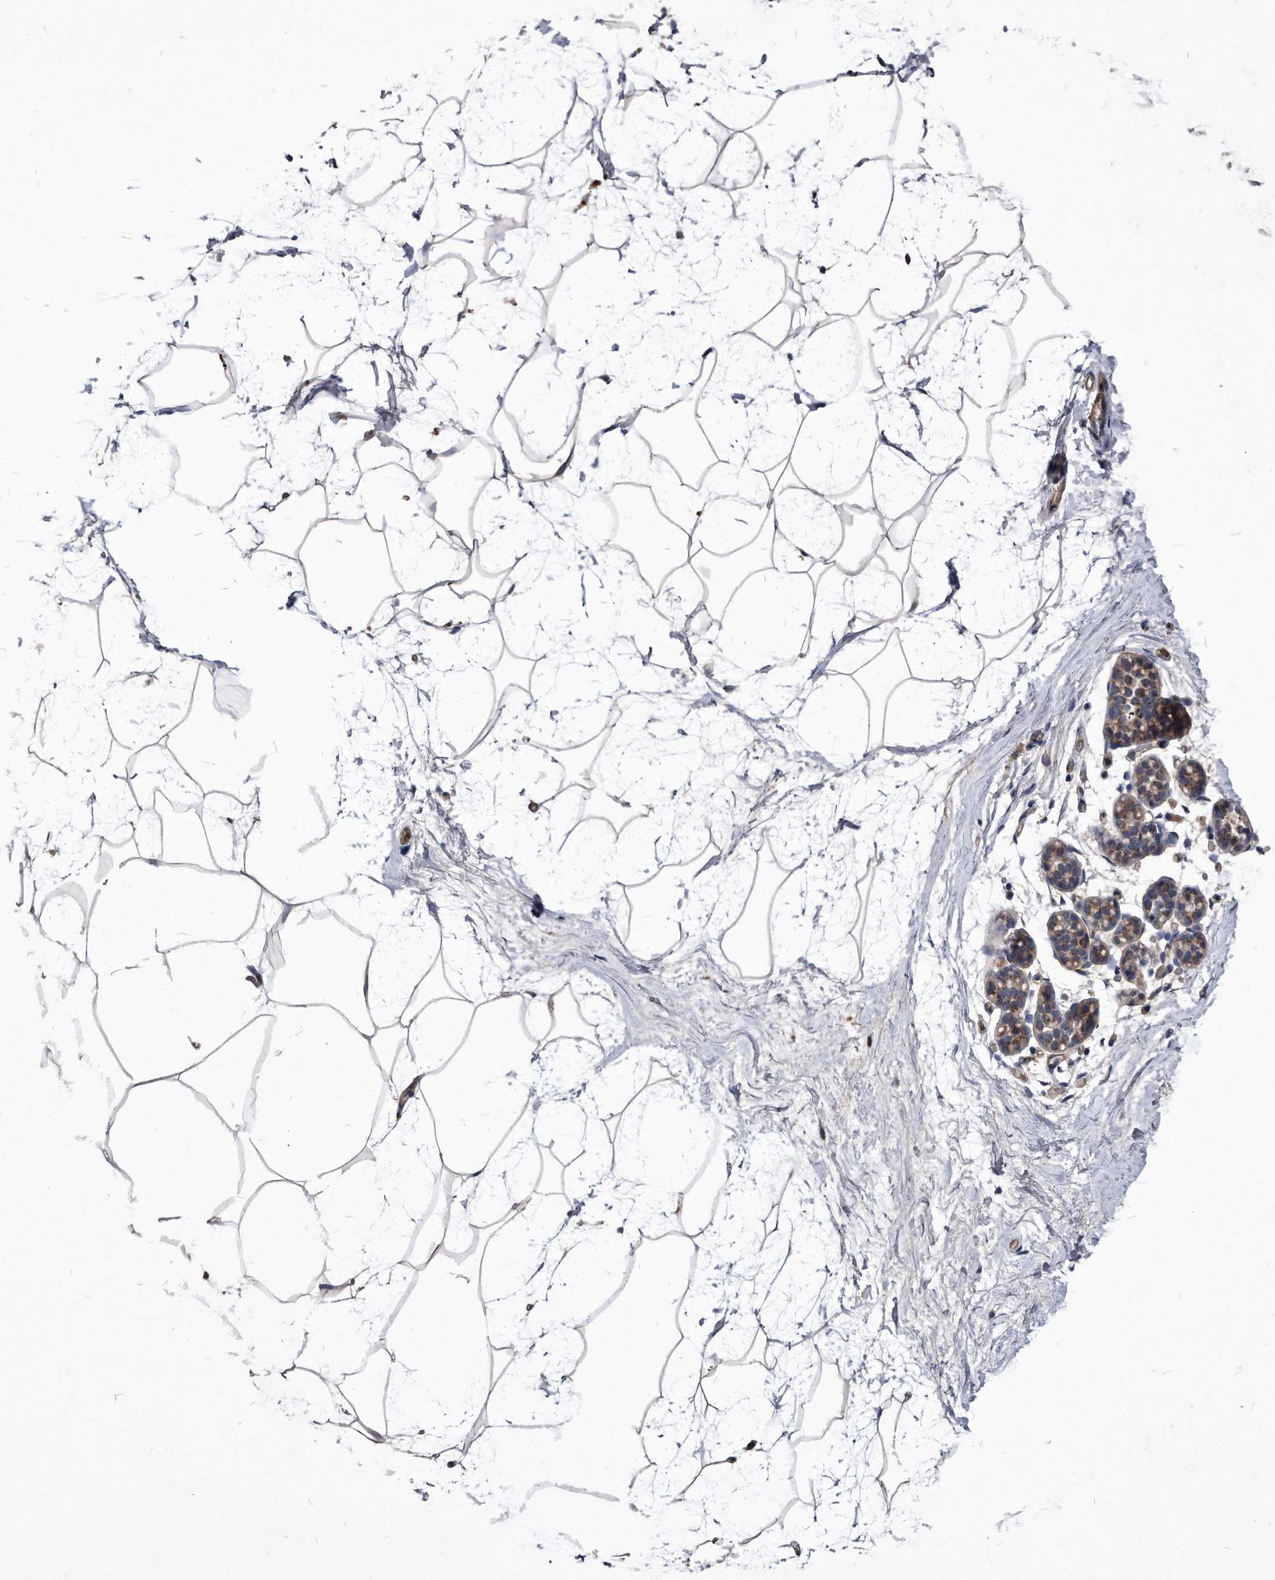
{"staining": {"intensity": "negative", "quantity": "none", "location": "none"}, "tissue": "breast", "cell_type": "Adipocytes", "image_type": "normal", "snomed": [{"axis": "morphology", "description": "Normal tissue, NOS"}, {"axis": "topography", "description": "Breast"}], "caption": "High magnification brightfield microscopy of benign breast stained with DAB (3,3'-diaminobenzidine) (brown) and counterstained with hematoxylin (blue): adipocytes show no significant expression.", "gene": "MGAT4A", "patient": {"sex": "female", "age": 62}}